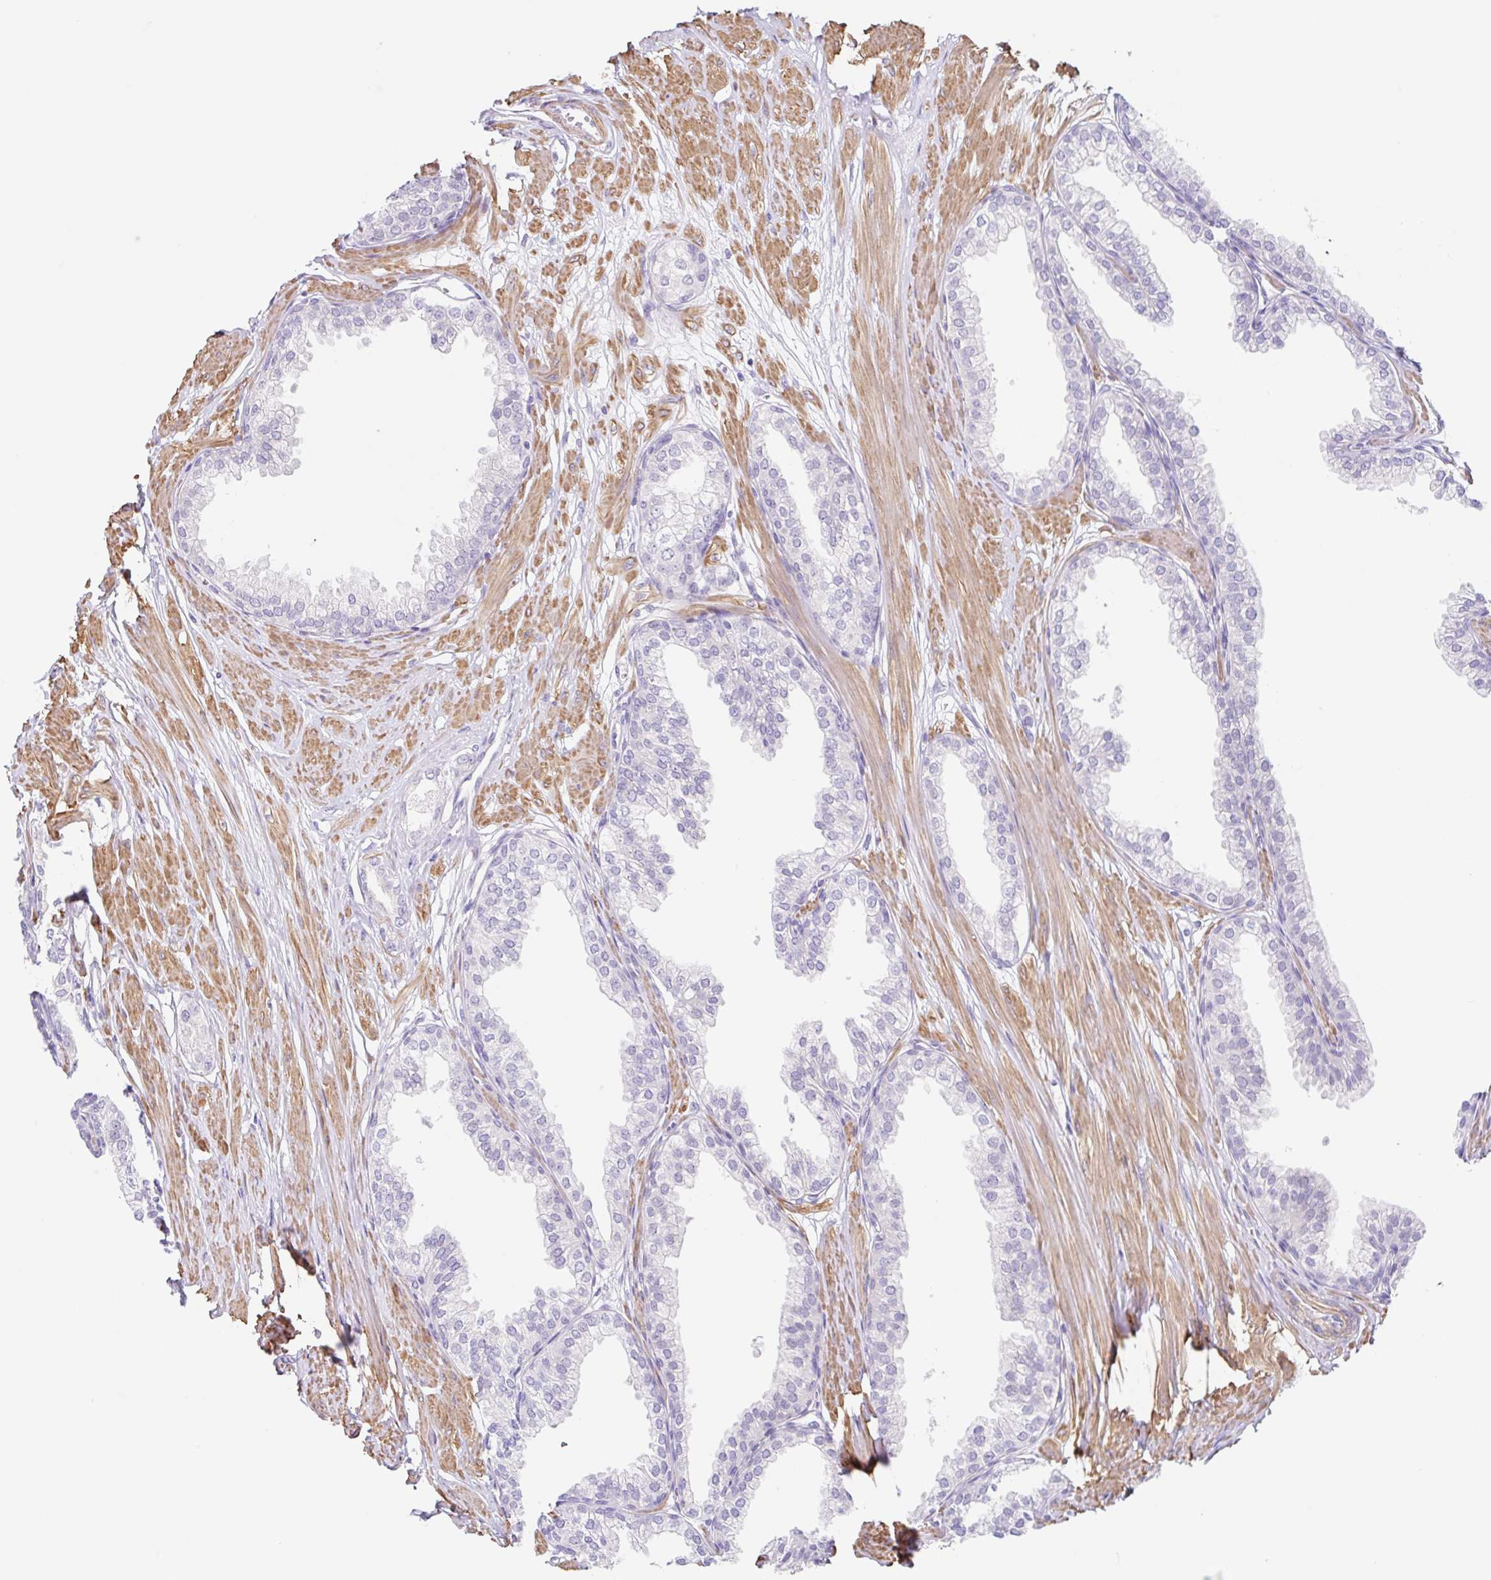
{"staining": {"intensity": "negative", "quantity": "none", "location": "none"}, "tissue": "prostate", "cell_type": "Glandular cells", "image_type": "normal", "snomed": [{"axis": "morphology", "description": "Normal tissue, NOS"}, {"axis": "topography", "description": "Prostate"}, {"axis": "topography", "description": "Peripheral nerve tissue"}], "caption": "The image demonstrates no significant expression in glandular cells of prostate. (DAB immunohistochemistry visualized using brightfield microscopy, high magnification).", "gene": "DCAF17", "patient": {"sex": "male", "age": 55}}